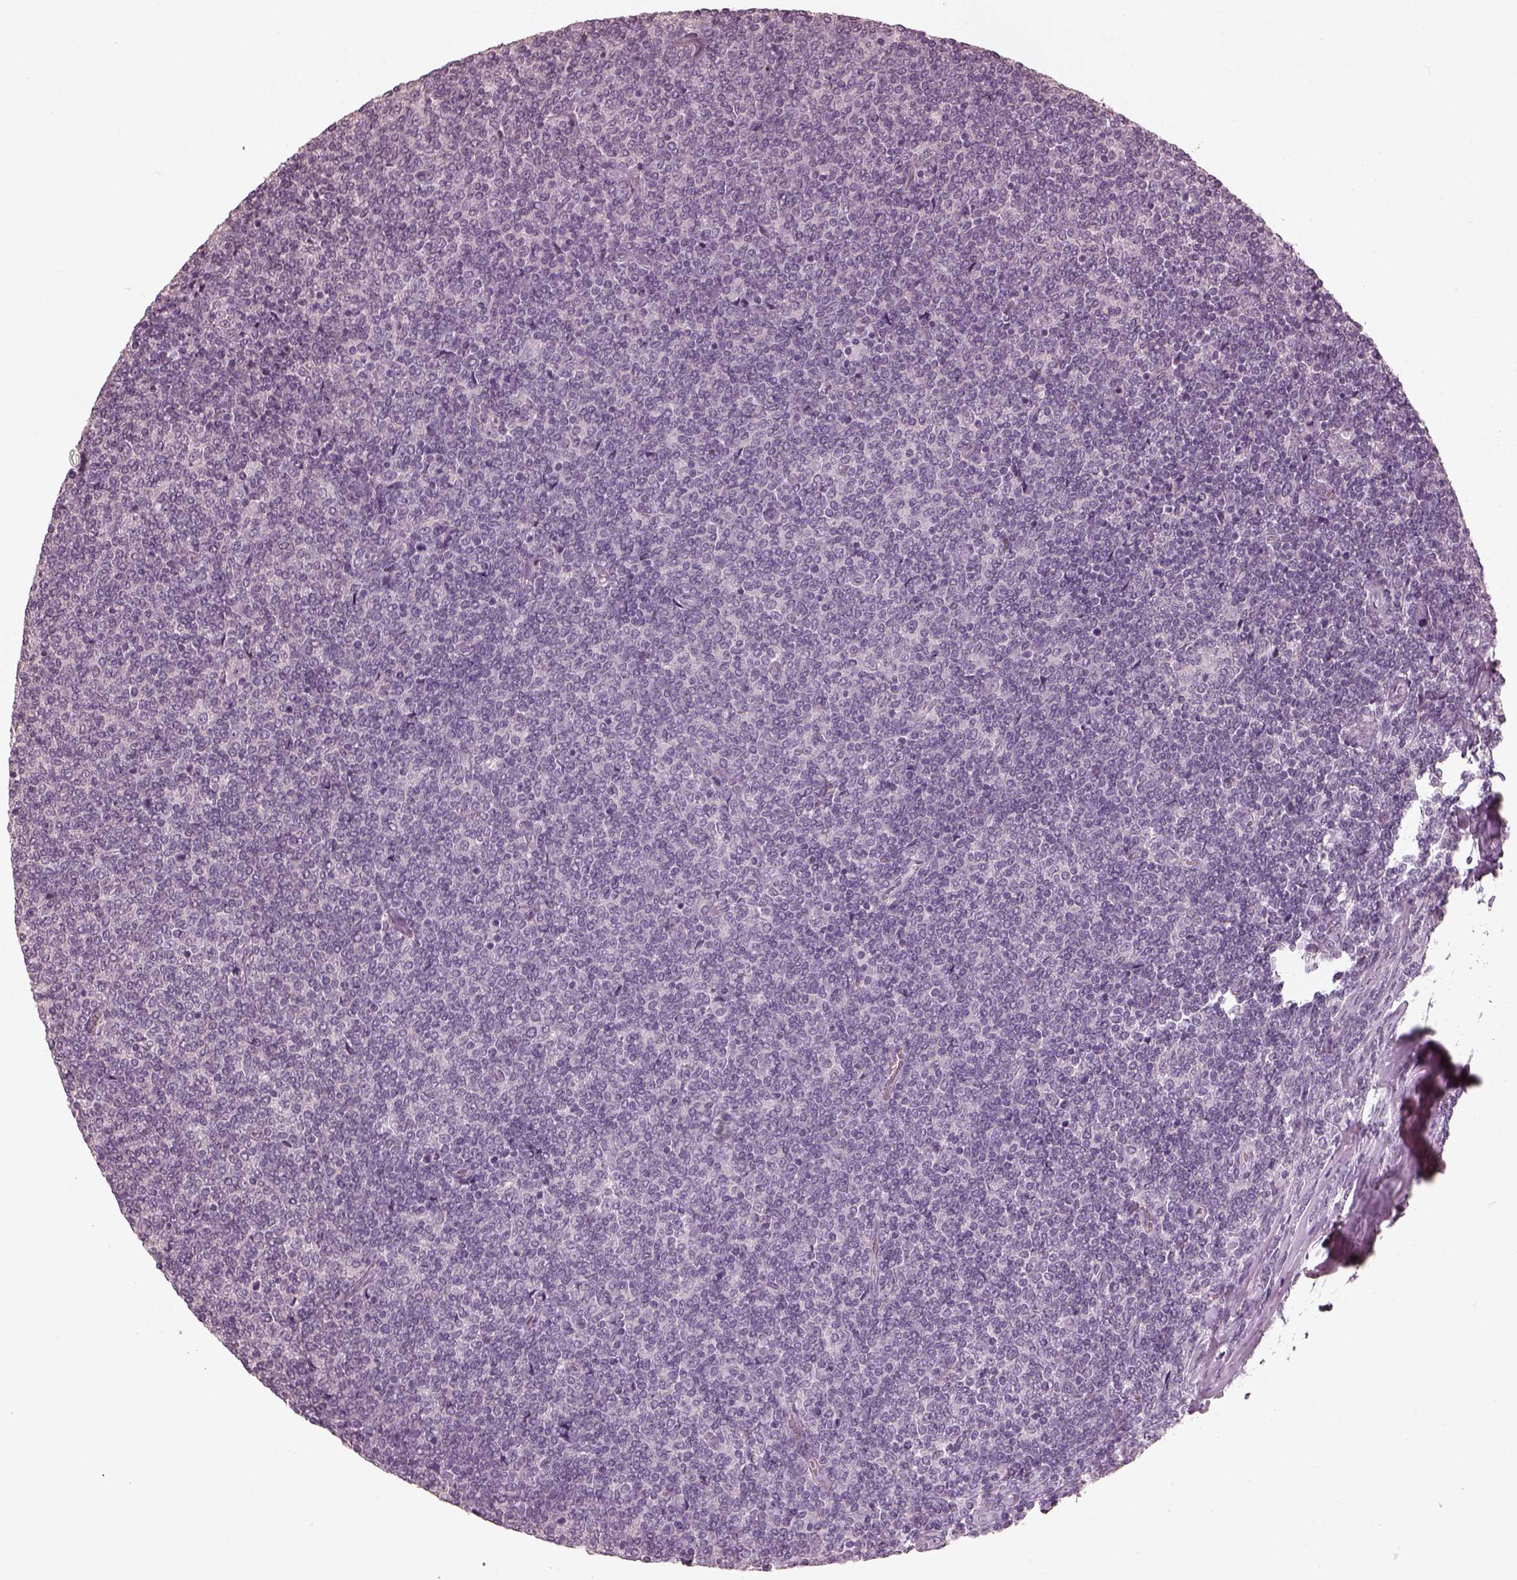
{"staining": {"intensity": "negative", "quantity": "none", "location": "none"}, "tissue": "lymphoma", "cell_type": "Tumor cells", "image_type": "cancer", "snomed": [{"axis": "morphology", "description": "Malignant lymphoma, non-Hodgkin's type, Low grade"}, {"axis": "topography", "description": "Lymph node"}], "caption": "This is an immunohistochemistry (IHC) image of malignant lymphoma, non-Hodgkin's type (low-grade). There is no staining in tumor cells.", "gene": "OPTC", "patient": {"sex": "male", "age": 52}}